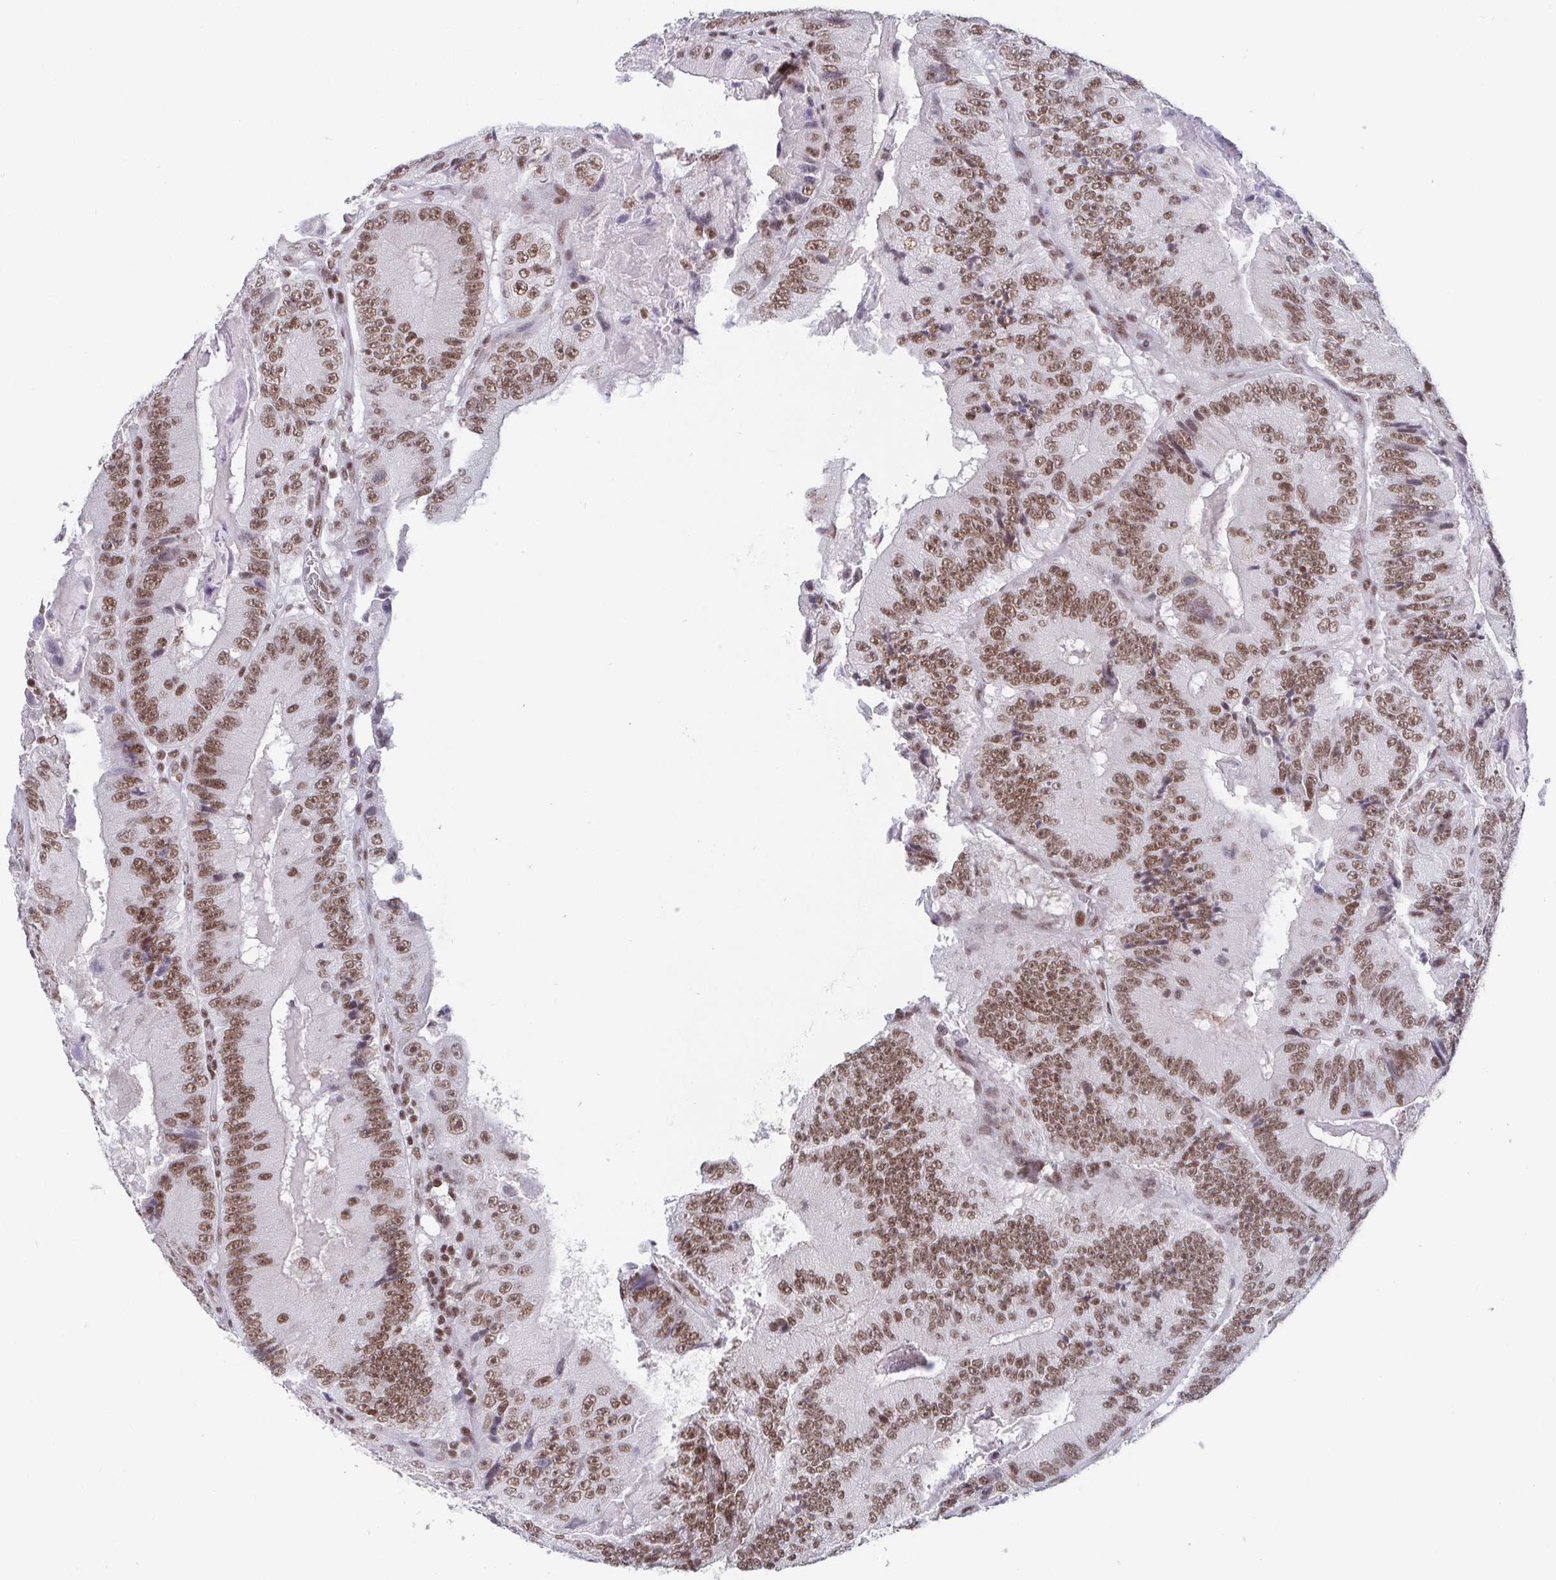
{"staining": {"intensity": "moderate", "quantity": ">75%", "location": "nuclear"}, "tissue": "colorectal cancer", "cell_type": "Tumor cells", "image_type": "cancer", "snomed": [{"axis": "morphology", "description": "Adenocarcinoma, NOS"}, {"axis": "topography", "description": "Colon"}], "caption": "Colorectal cancer (adenocarcinoma) stained for a protein (brown) displays moderate nuclear positive positivity in about >75% of tumor cells.", "gene": "CTCF", "patient": {"sex": "female", "age": 86}}